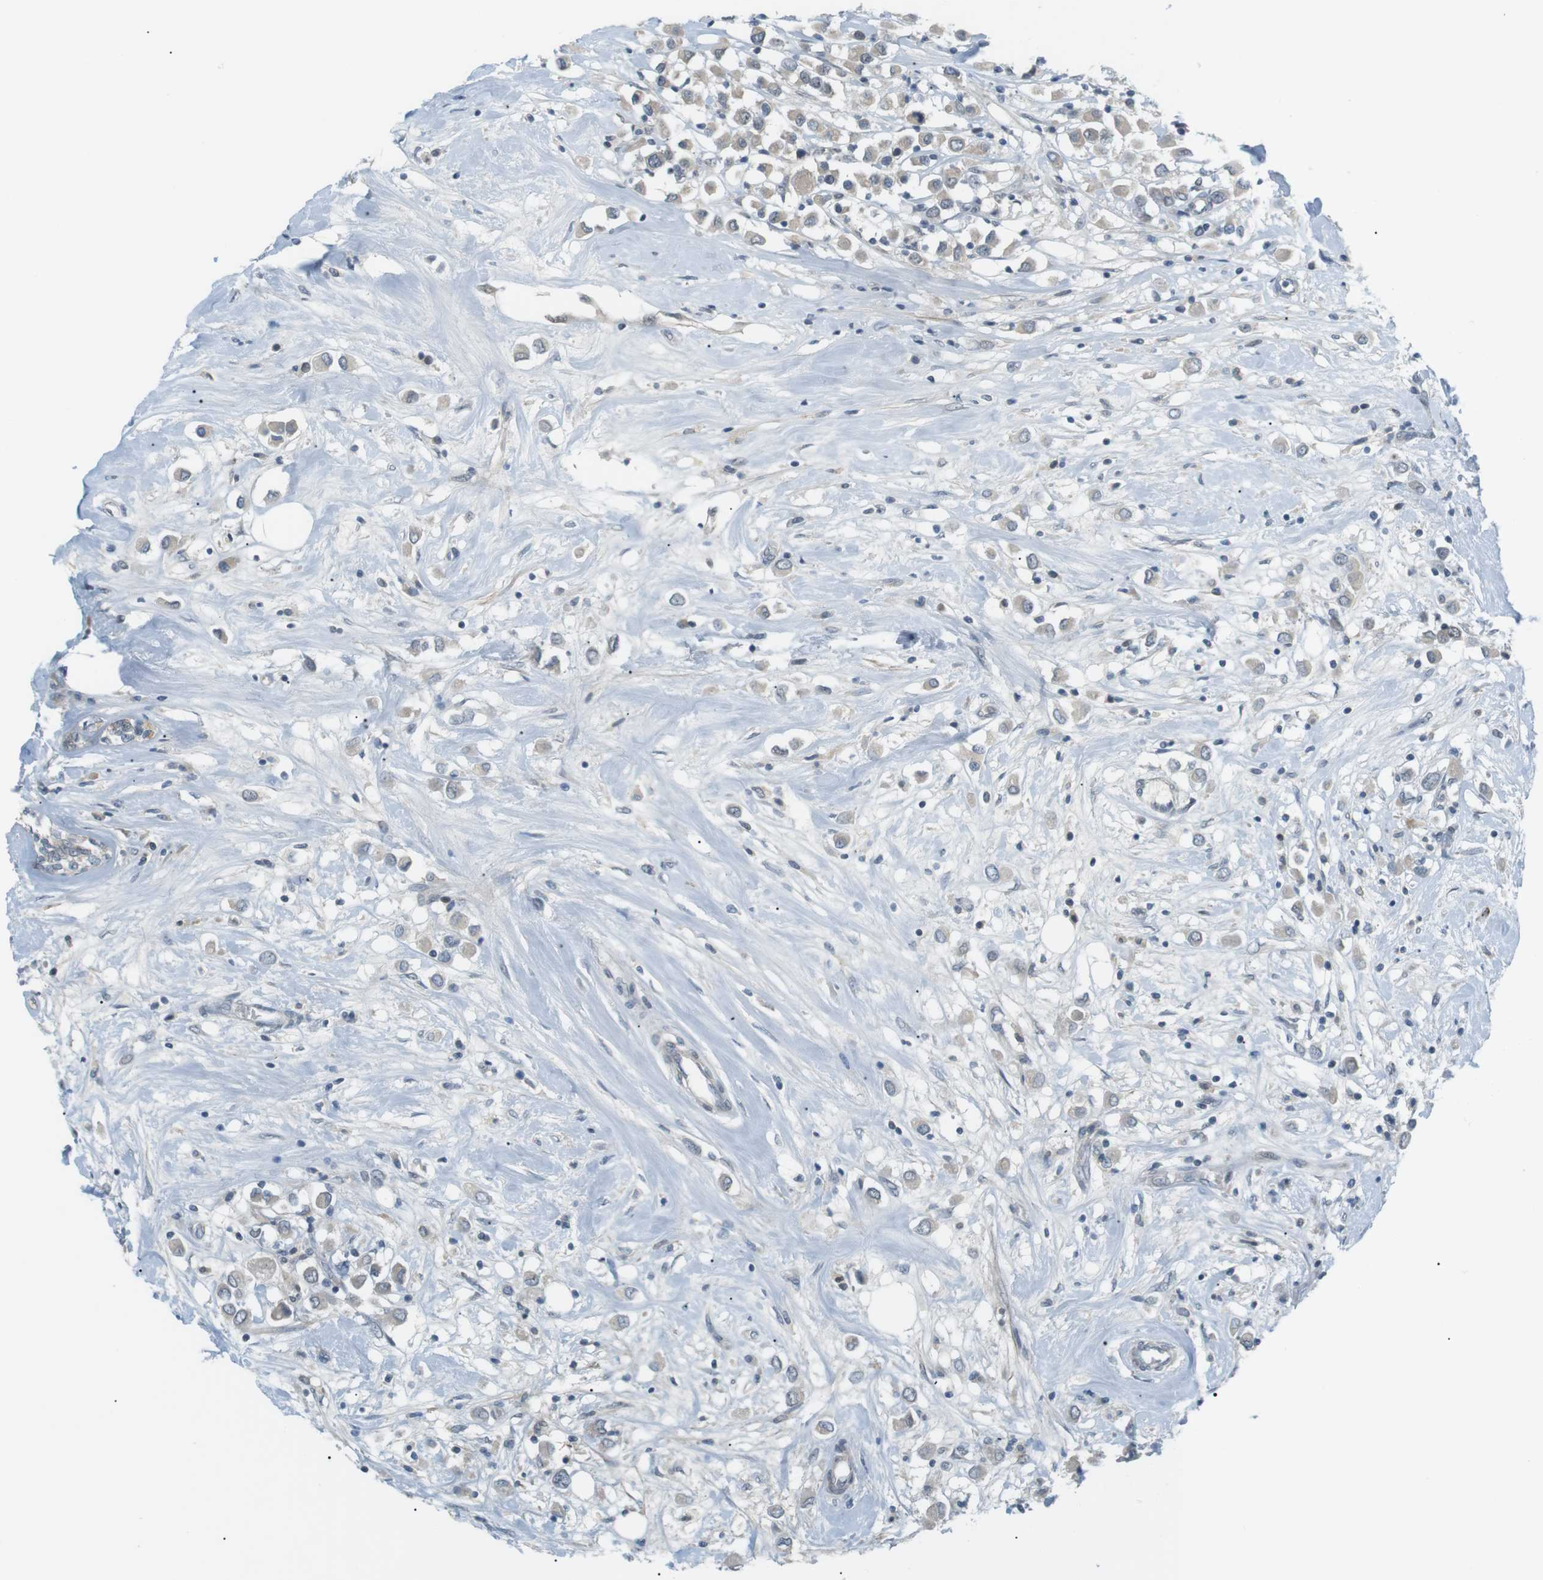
{"staining": {"intensity": "weak", "quantity": "25%-75%", "location": "cytoplasmic/membranous"}, "tissue": "breast cancer", "cell_type": "Tumor cells", "image_type": "cancer", "snomed": [{"axis": "morphology", "description": "Duct carcinoma"}, {"axis": "topography", "description": "Breast"}], "caption": "The image reveals immunohistochemical staining of invasive ductal carcinoma (breast). There is weak cytoplasmic/membranous staining is appreciated in approximately 25%-75% of tumor cells.", "gene": "RTN3", "patient": {"sex": "female", "age": 61}}